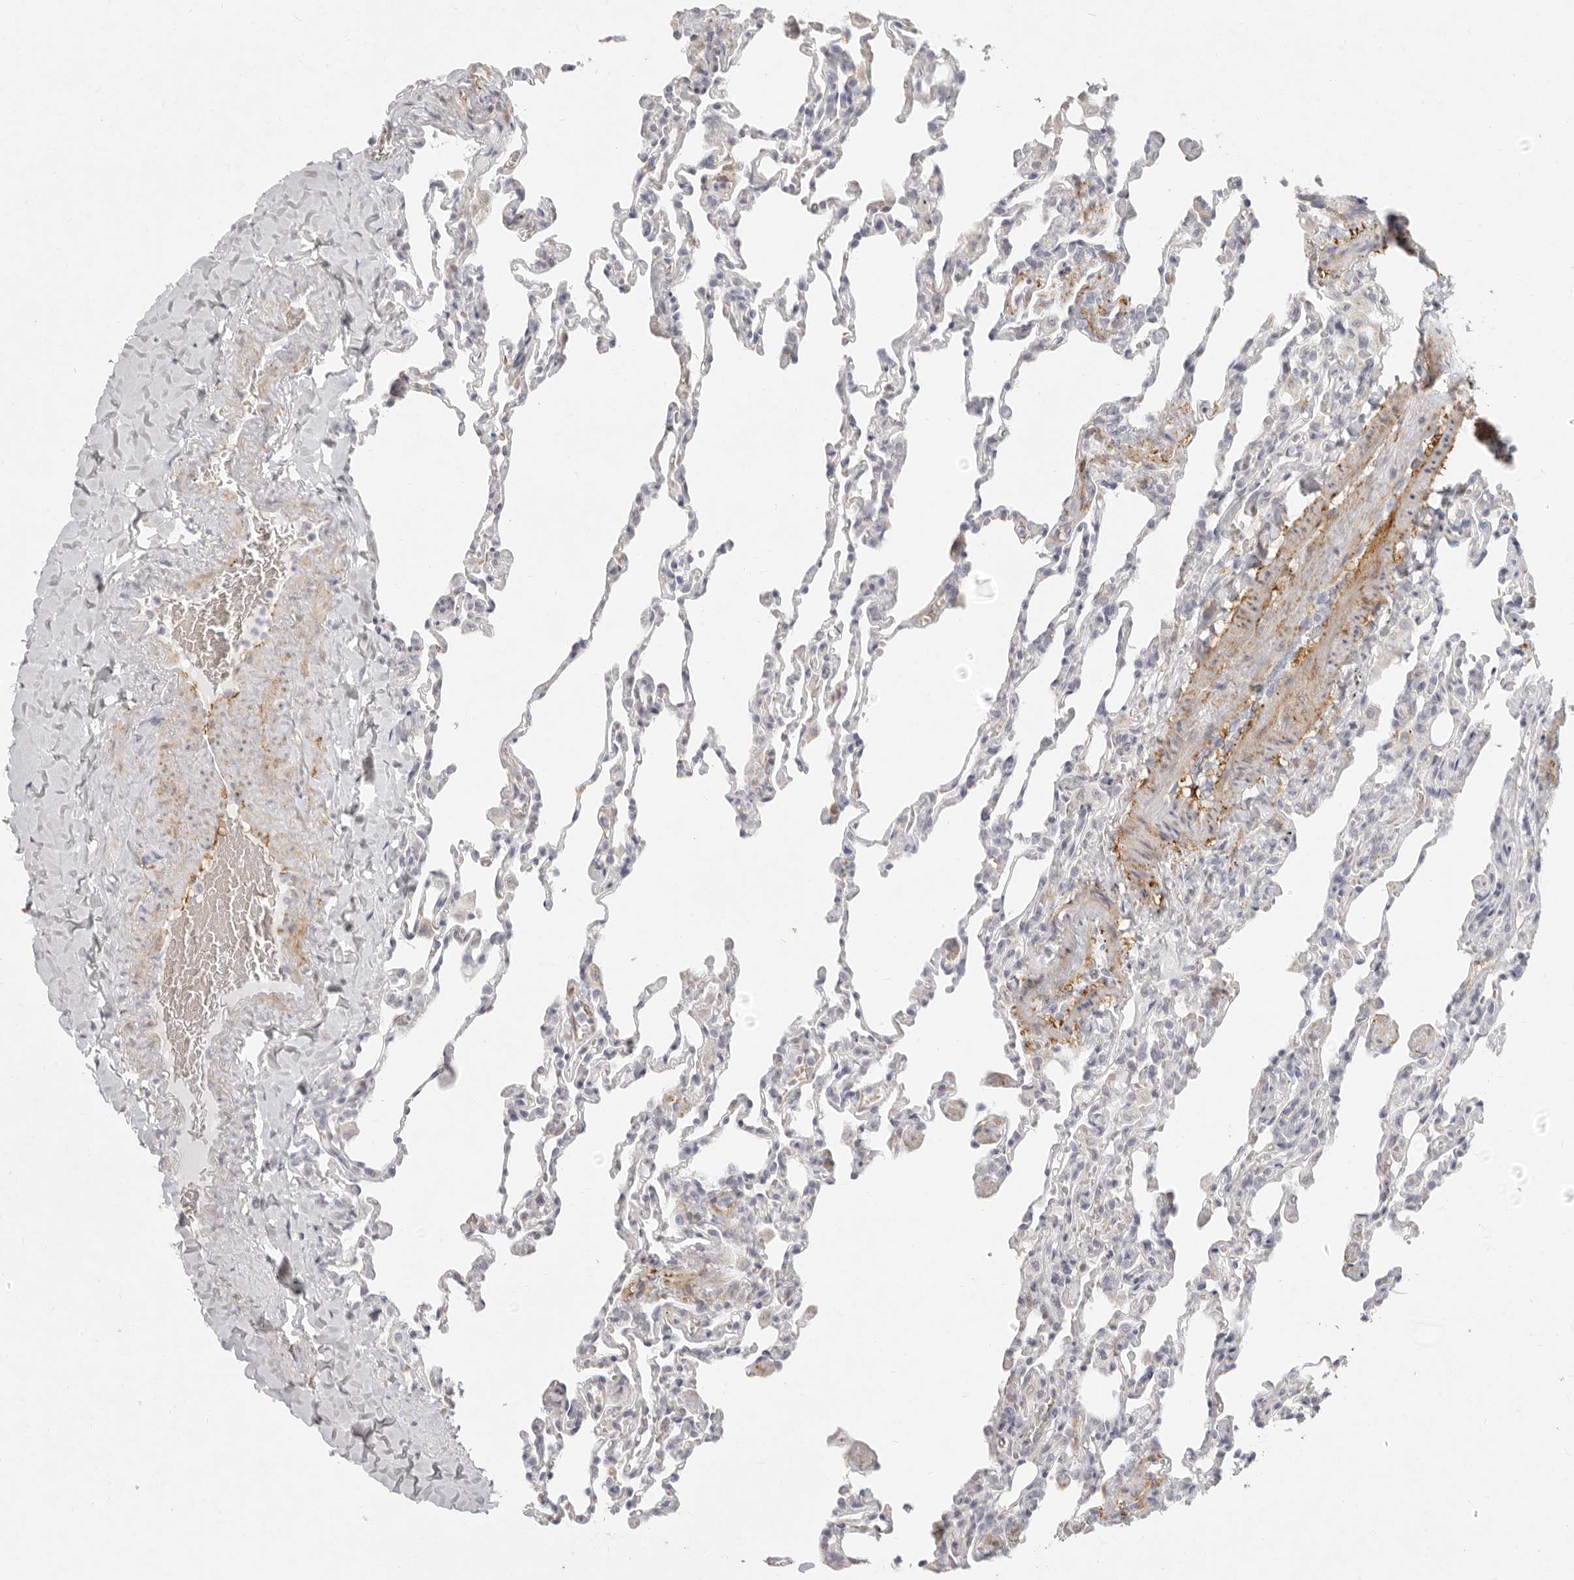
{"staining": {"intensity": "negative", "quantity": "none", "location": "none"}, "tissue": "lung", "cell_type": "Alveolar cells", "image_type": "normal", "snomed": [{"axis": "morphology", "description": "Normal tissue, NOS"}, {"axis": "topography", "description": "Lung"}], "caption": "Immunohistochemistry (IHC) micrograph of unremarkable lung stained for a protein (brown), which shows no expression in alveolar cells.", "gene": "NIBAN1", "patient": {"sex": "male", "age": 20}}